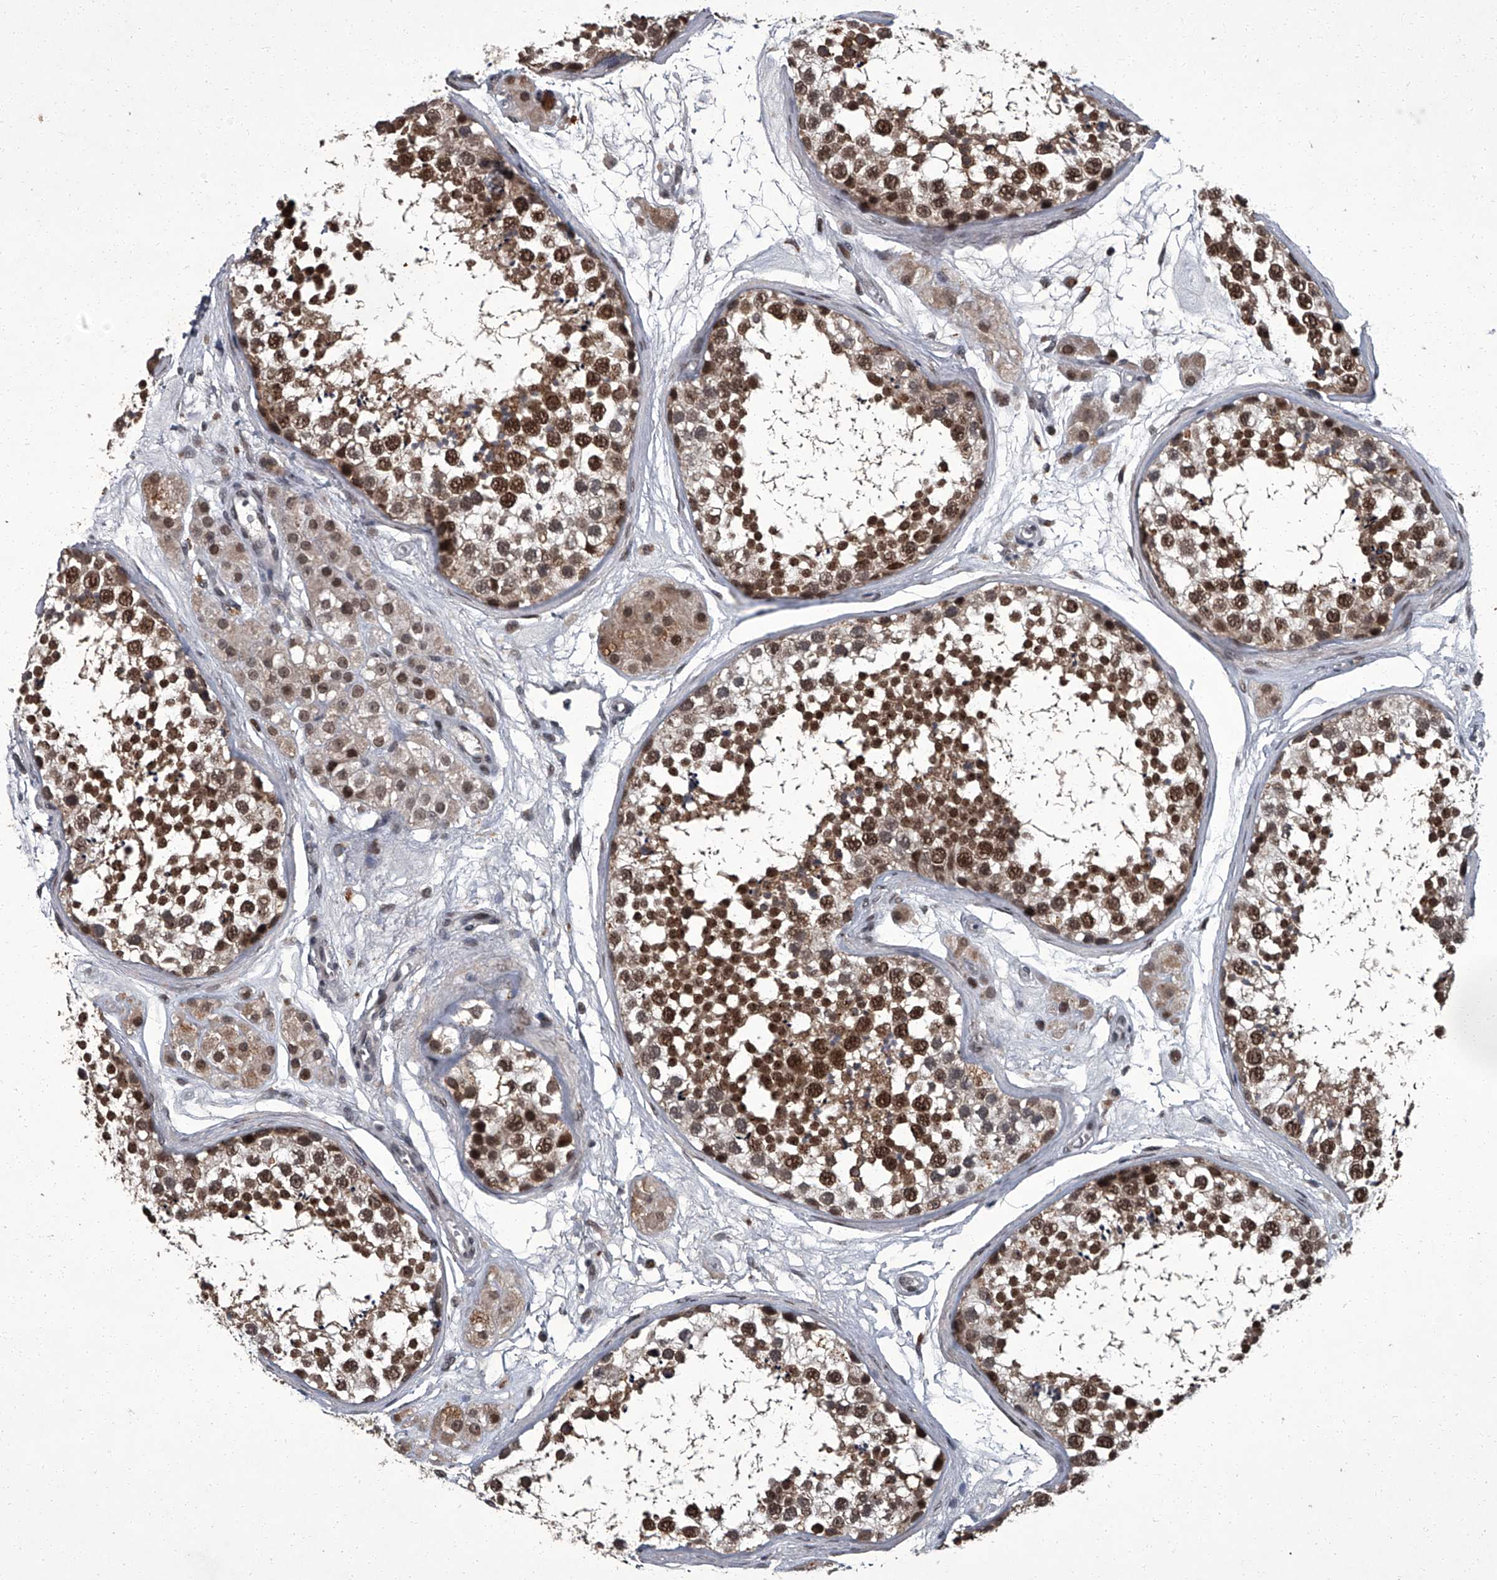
{"staining": {"intensity": "strong", "quantity": ">75%", "location": "cytoplasmic/membranous,nuclear"}, "tissue": "testis", "cell_type": "Cells in seminiferous ducts", "image_type": "normal", "snomed": [{"axis": "morphology", "description": "Normal tissue, NOS"}, {"axis": "topography", "description": "Testis"}], "caption": "An image of testis stained for a protein exhibits strong cytoplasmic/membranous,nuclear brown staining in cells in seminiferous ducts.", "gene": "ZNF518B", "patient": {"sex": "male", "age": 56}}